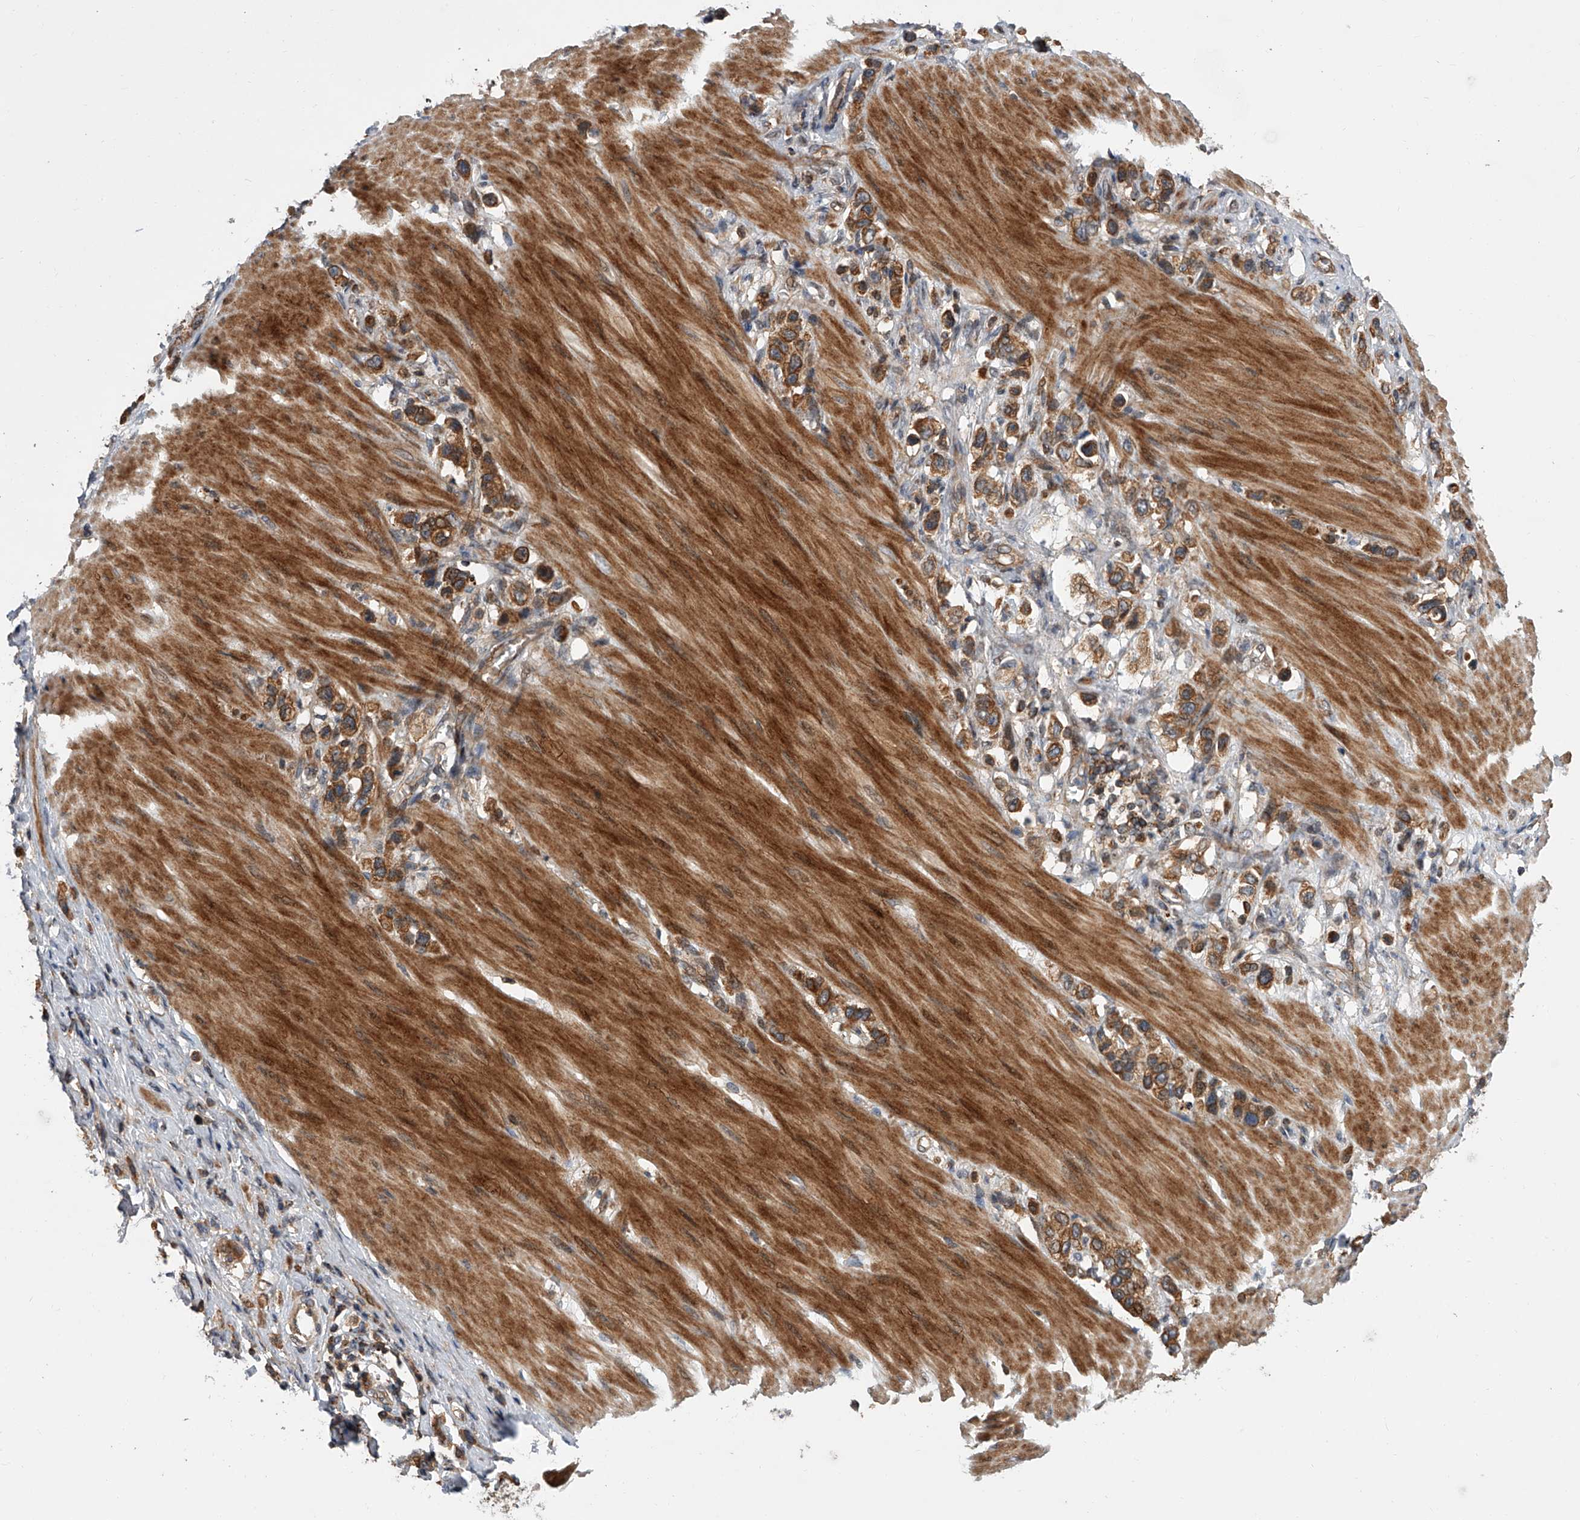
{"staining": {"intensity": "moderate", "quantity": ">75%", "location": "cytoplasmic/membranous"}, "tissue": "stomach cancer", "cell_type": "Tumor cells", "image_type": "cancer", "snomed": [{"axis": "morphology", "description": "Adenocarcinoma, NOS"}, {"axis": "topography", "description": "Stomach"}], "caption": "A medium amount of moderate cytoplasmic/membranous staining is appreciated in about >75% of tumor cells in adenocarcinoma (stomach) tissue. Using DAB (3,3'-diaminobenzidine) (brown) and hematoxylin (blue) stains, captured at high magnification using brightfield microscopy.", "gene": "USP47", "patient": {"sex": "female", "age": 65}}